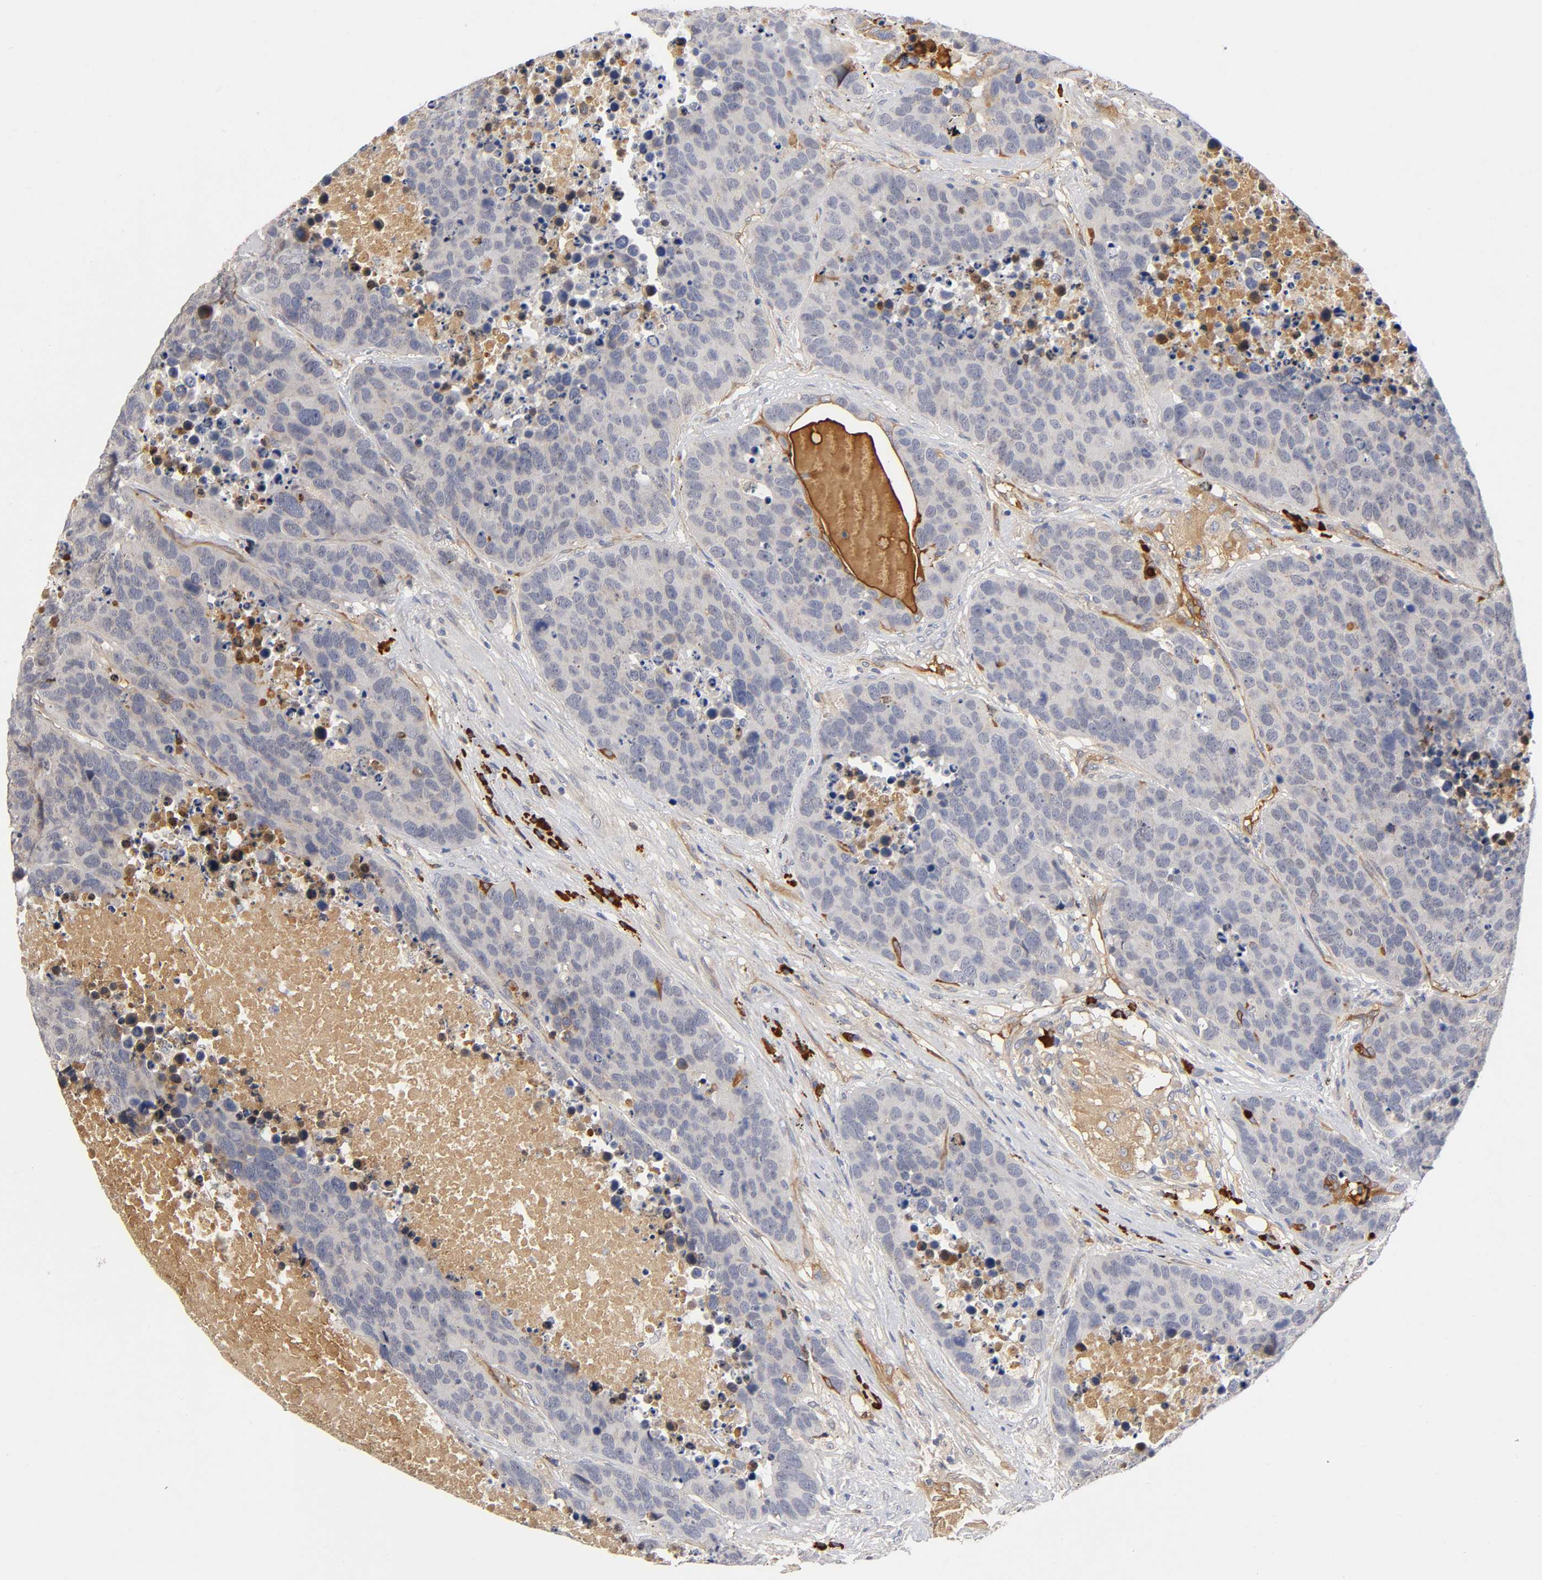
{"staining": {"intensity": "weak", "quantity": ">75%", "location": "cytoplasmic/membranous"}, "tissue": "carcinoid", "cell_type": "Tumor cells", "image_type": "cancer", "snomed": [{"axis": "morphology", "description": "Carcinoid, malignant, NOS"}, {"axis": "topography", "description": "Lung"}], "caption": "Immunohistochemistry (DAB (3,3'-diaminobenzidine)) staining of human carcinoid (malignant) displays weak cytoplasmic/membranous protein staining in approximately >75% of tumor cells.", "gene": "NOVA1", "patient": {"sex": "male", "age": 60}}